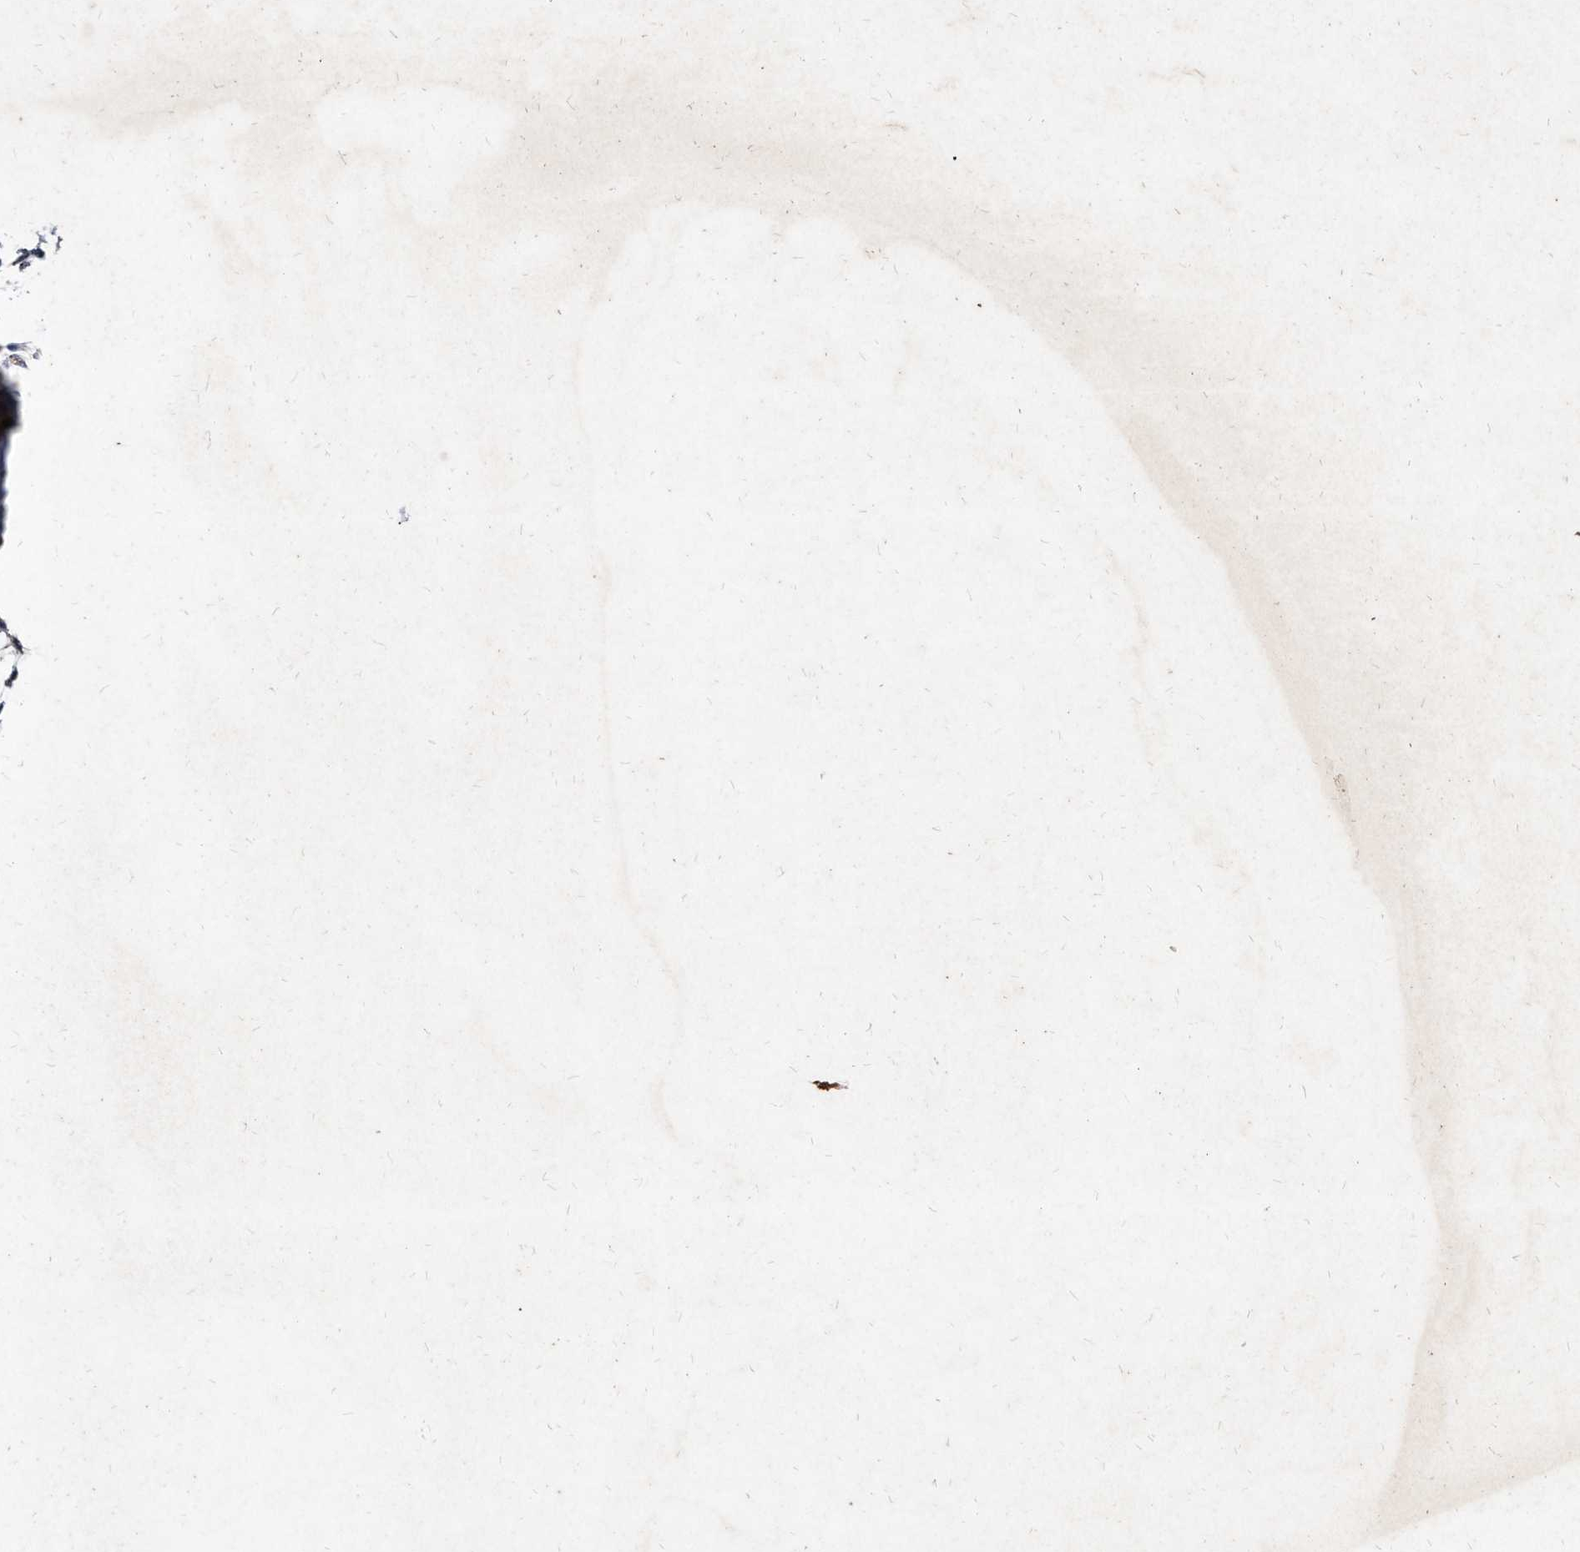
{"staining": {"intensity": "moderate", "quantity": "<25%", "location": "cytoplasmic/membranous"}, "tissue": "pancreatic cancer", "cell_type": "Tumor cells", "image_type": "cancer", "snomed": [{"axis": "morphology", "description": "Adenocarcinoma, NOS"}, {"axis": "topography", "description": "Pancreas"}], "caption": "There is low levels of moderate cytoplasmic/membranous expression in tumor cells of adenocarcinoma (pancreatic), as demonstrated by immunohistochemical staining (brown color).", "gene": "YPEL3", "patient": {"sex": "female", "age": 78}}